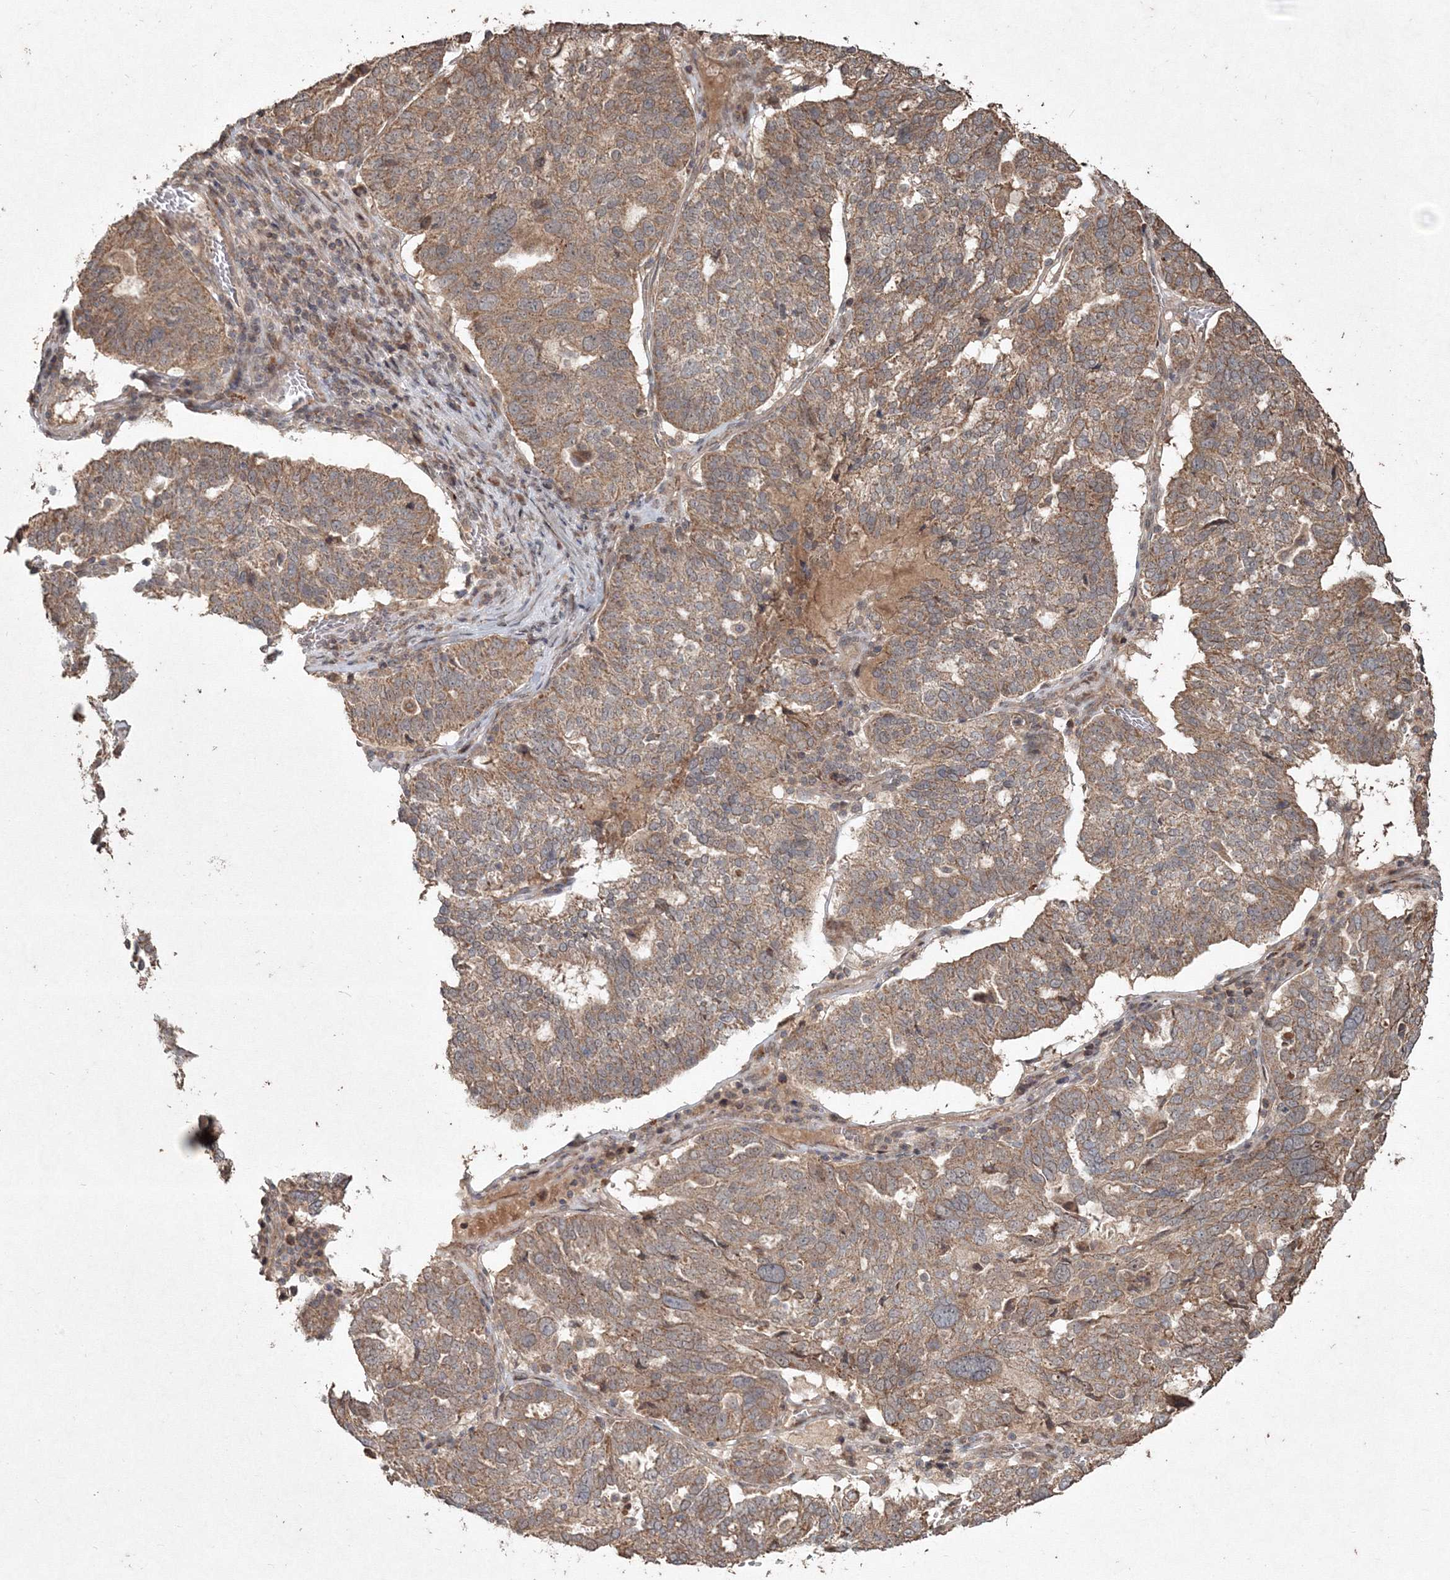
{"staining": {"intensity": "moderate", "quantity": ">75%", "location": "cytoplasmic/membranous"}, "tissue": "ovarian cancer", "cell_type": "Tumor cells", "image_type": "cancer", "snomed": [{"axis": "morphology", "description": "Cystadenocarcinoma, serous, NOS"}, {"axis": "topography", "description": "Ovary"}], "caption": "Ovarian cancer tissue exhibits moderate cytoplasmic/membranous expression in approximately >75% of tumor cells, visualized by immunohistochemistry. Nuclei are stained in blue.", "gene": "ANAPC16", "patient": {"sex": "female", "age": 59}}